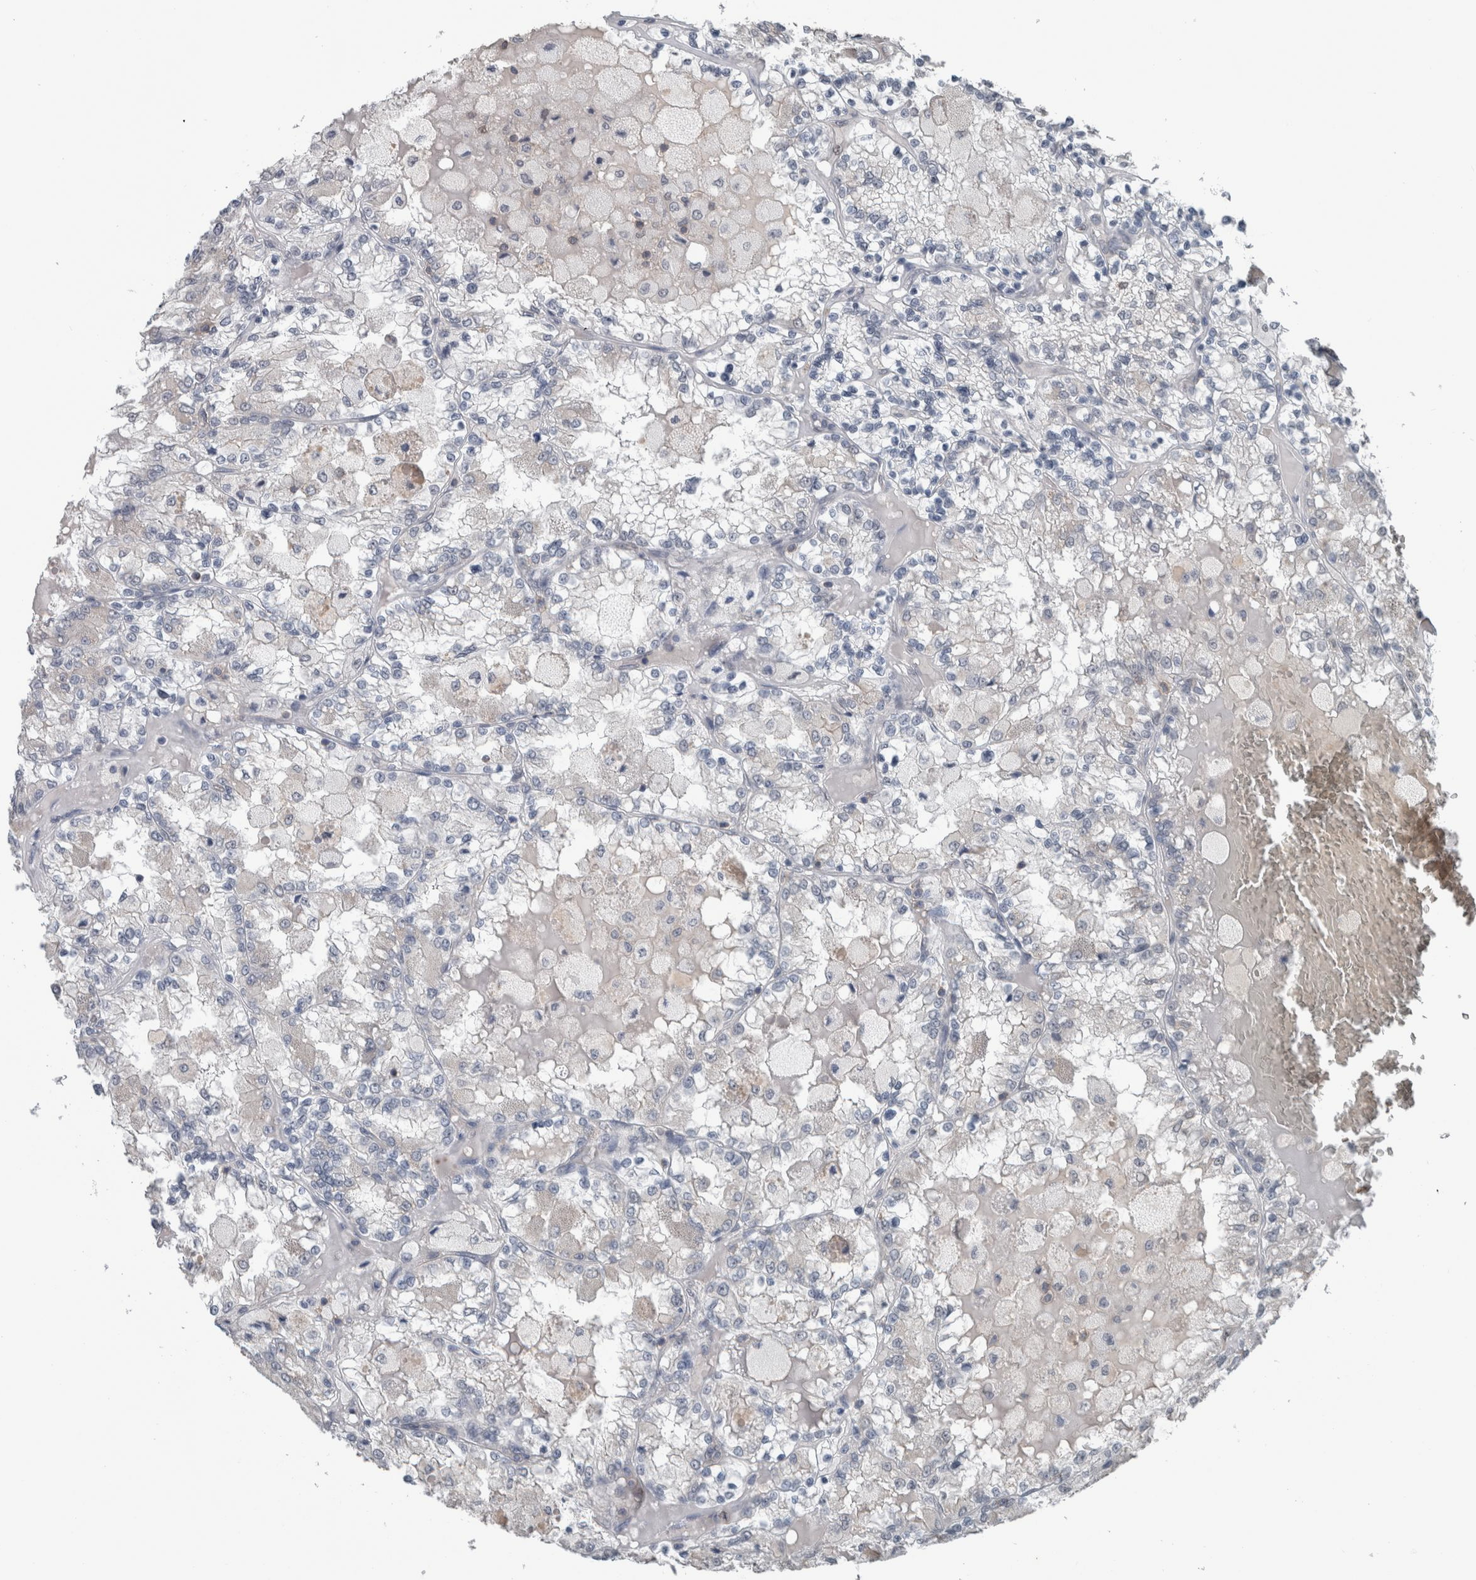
{"staining": {"intensity": "negative", "quantity": "none", "location": "none"}, "tissue": "renal cancer", "cell_type": "Tumor cells", "image_type": "cancer", "snomed": [{"axis": "morphology", "description": "Adenocarcinoma, NOS"}, {"axis": "topography", "description": "Kidney"}], "caption": "Immunohistochemistry (IHC) image of neoplastic tissue: renal adenocarcinoma stained with DAB (3,3'-diaminobenzidine) reveals no significant protein staining in tumor cells.", "gene": "MAFF", "patient": {"sex": "female", "age": 56}}